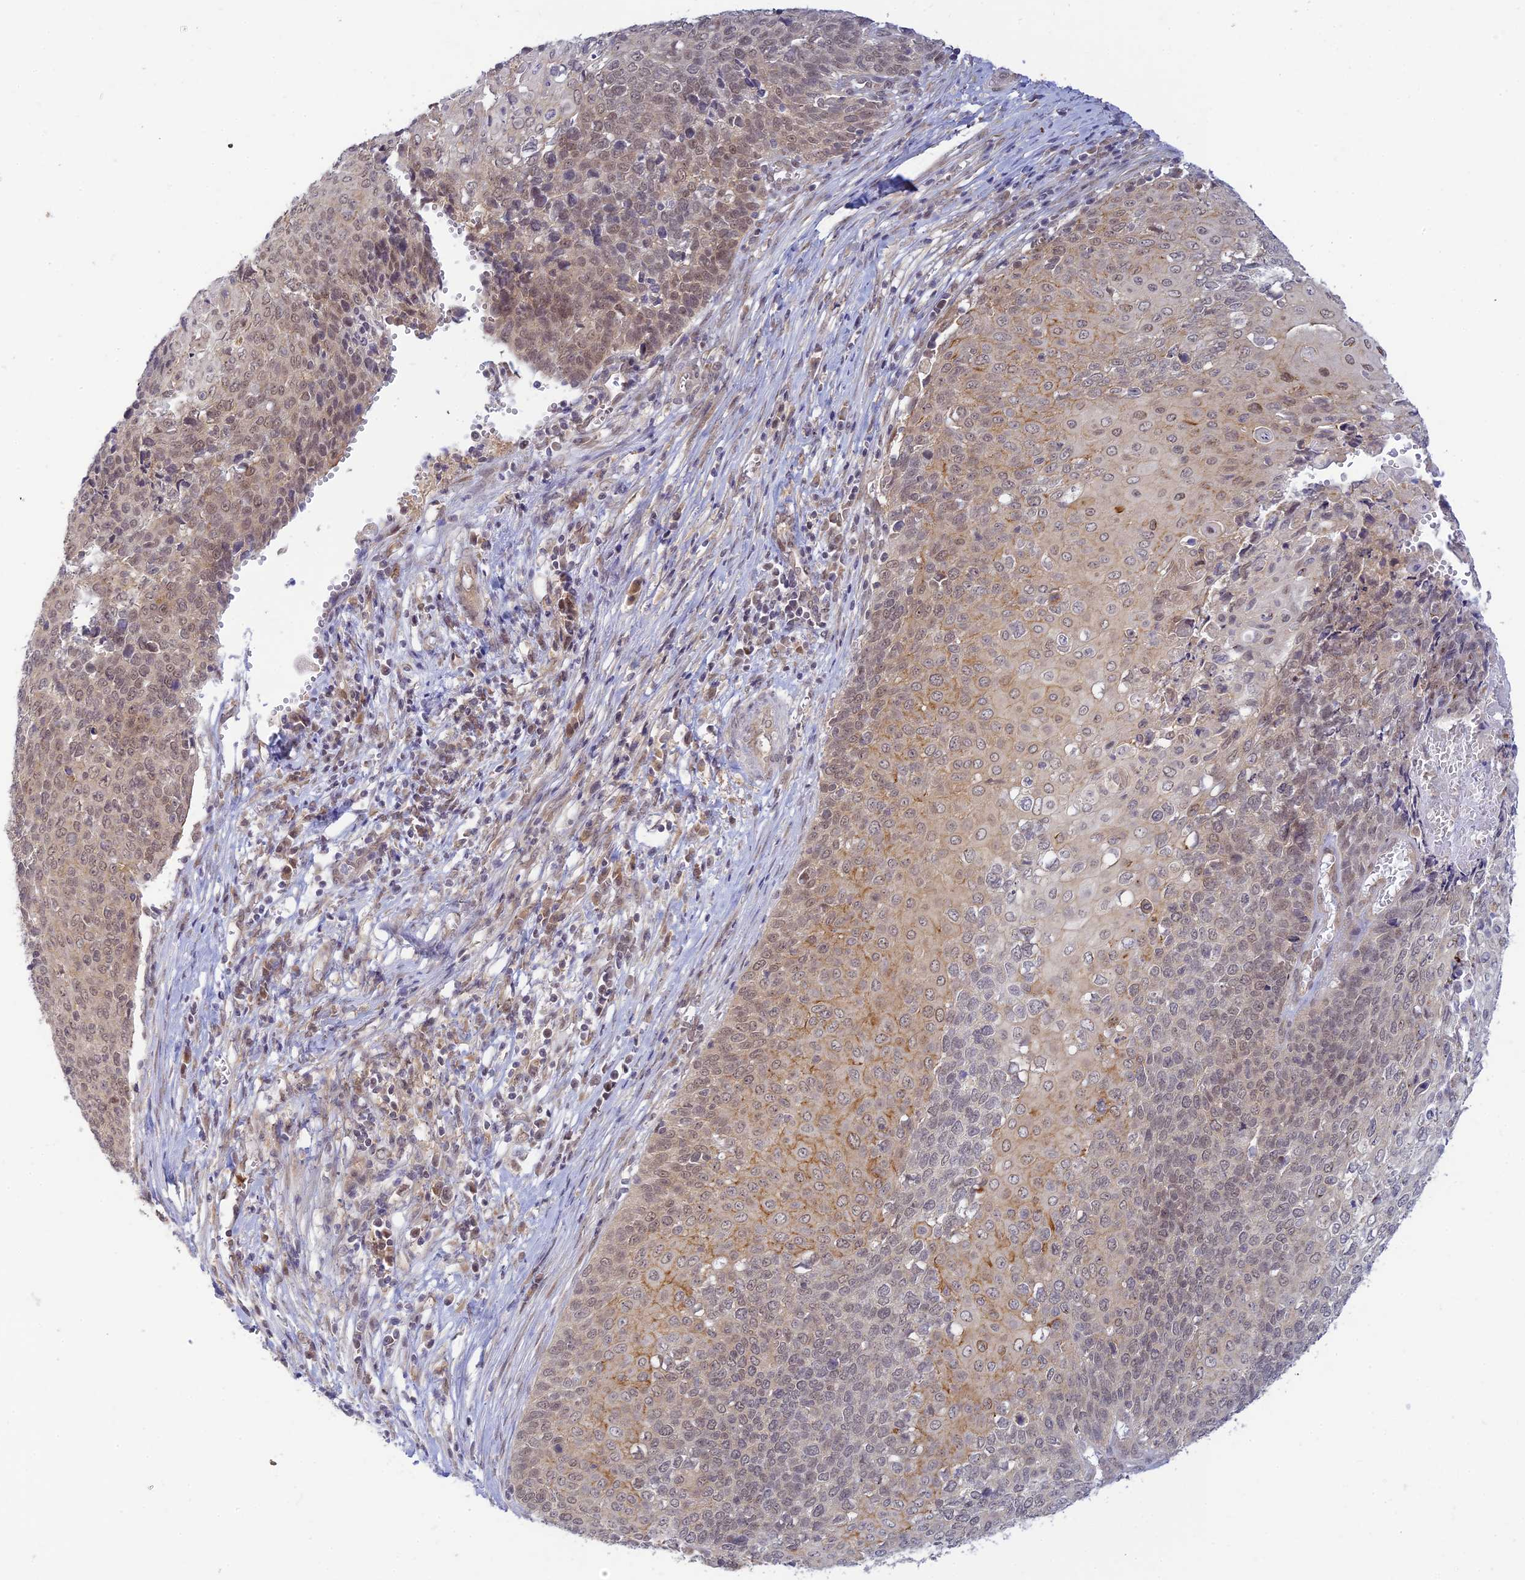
{"staining": {"intensity": "moderate", "quantity": "<25%", "location": "cytoplasmic/membranous,nuclear"}, "tissue": "cervical cancer", "cell_type": "Tumor cells", "image_type": "cancer", "snomed": [{"axis": "morphology", "description": "Squamous cell carcinoma, NOS"}, {"axis": "topography", "description": "Cervix"}], "caption": "Protein expression analysis of cervical cancer (squamous cell carcinoma) reveals moderate cytoplasmic/membranous and nuclear positivity in about <25% of tumor cells.", "gene": "SKIC8", "patient": {"sex": "female", "age": 39}}